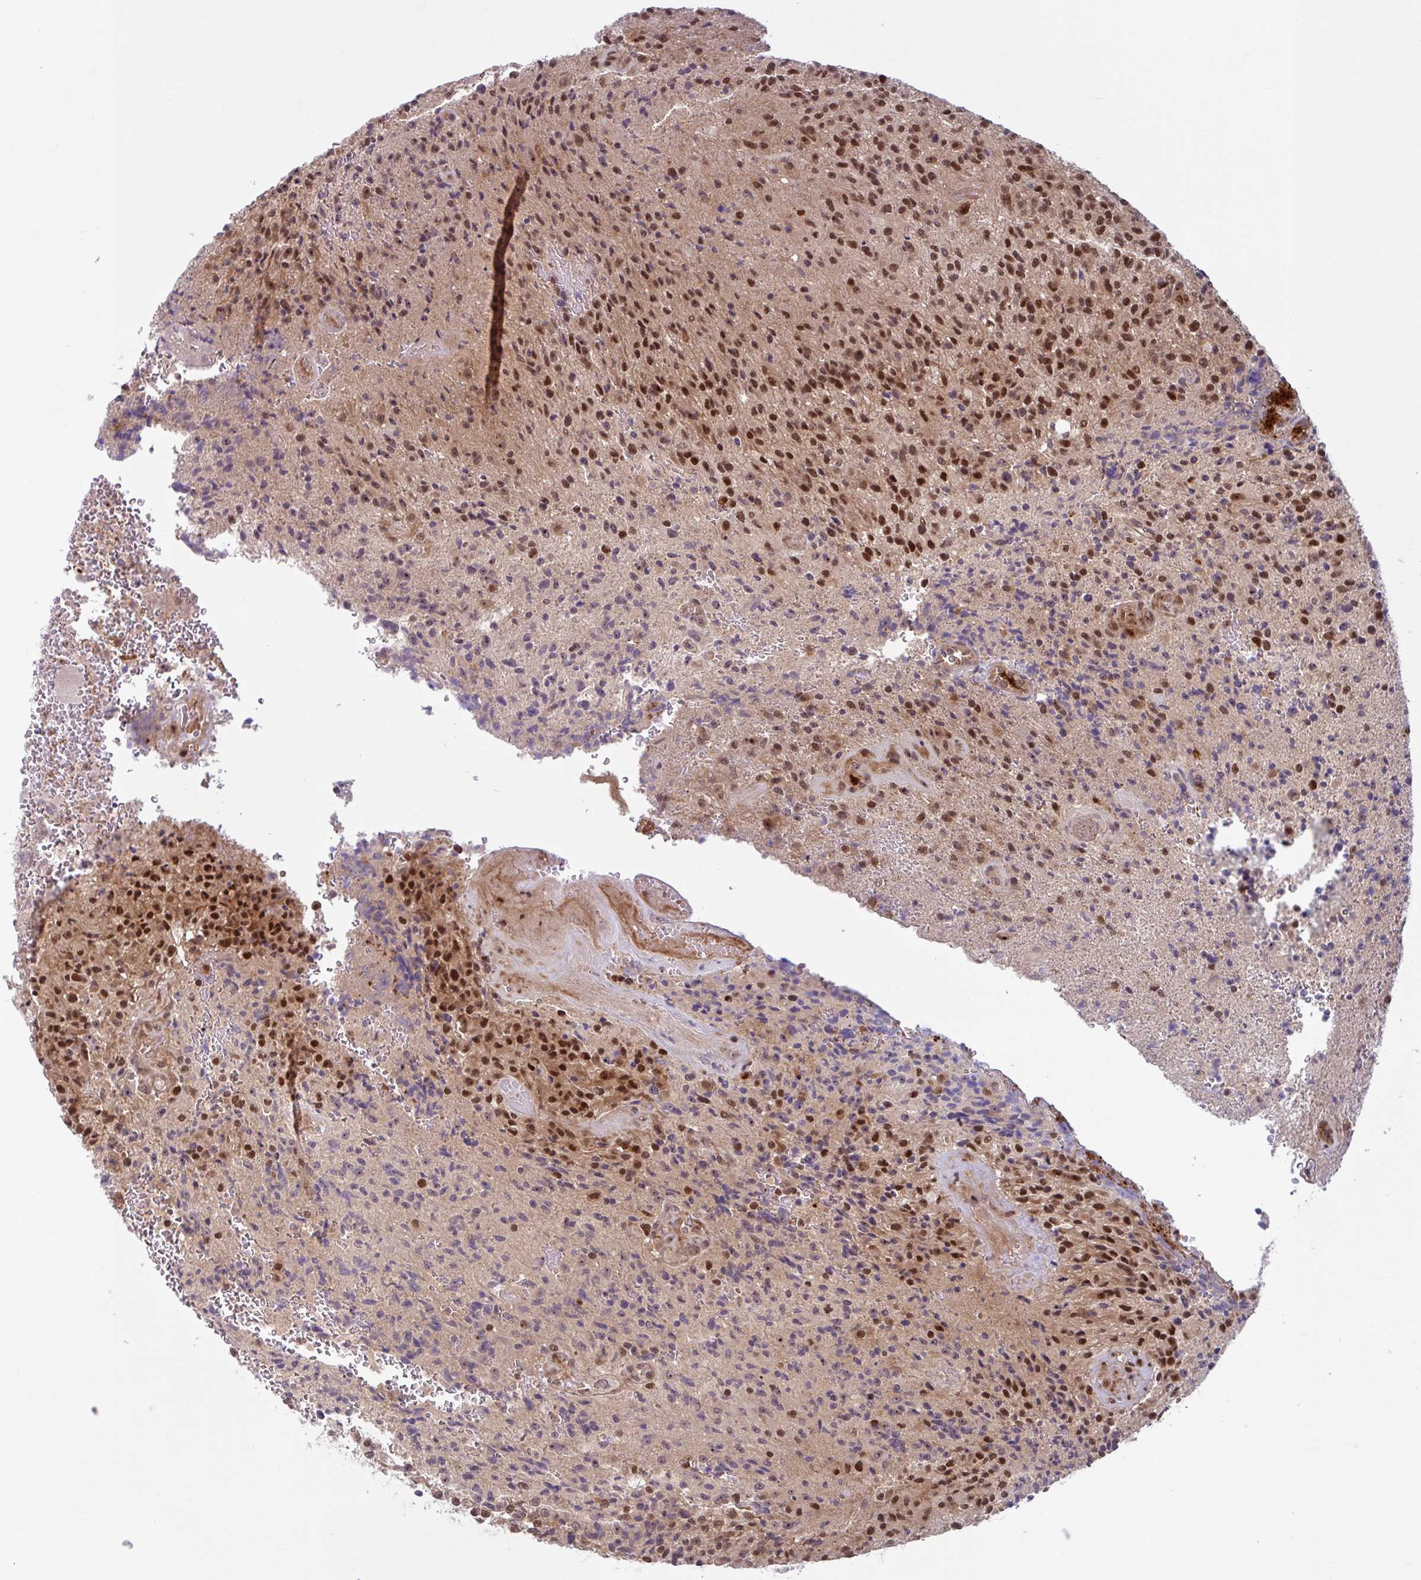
{"staining": {"intensity": "strong", "quantity": "25%-75%", "location": "cytoplasmic/membranous,nuclear"}, "tissue": "glioma", "cell_type": "Tumor cells", "image_type": "cancer", "snomed": [{"axis": "morphology", "description": "Normal tissue, NOS"}, {"axis": "morphology", "description": "Glioma, malignant, High grade"}, {"axis": "topography", "description": "Cerebral cortex"}], "caption": "This is a photomicrograph of immunohistochemistry staining of malignant glioma (high-grade), which shows strong expression in the cytoplasmic/membranous and nuclear of tumor cells.", "gene": "HMBS", "patient": {"sex": "male", "age": 56}}